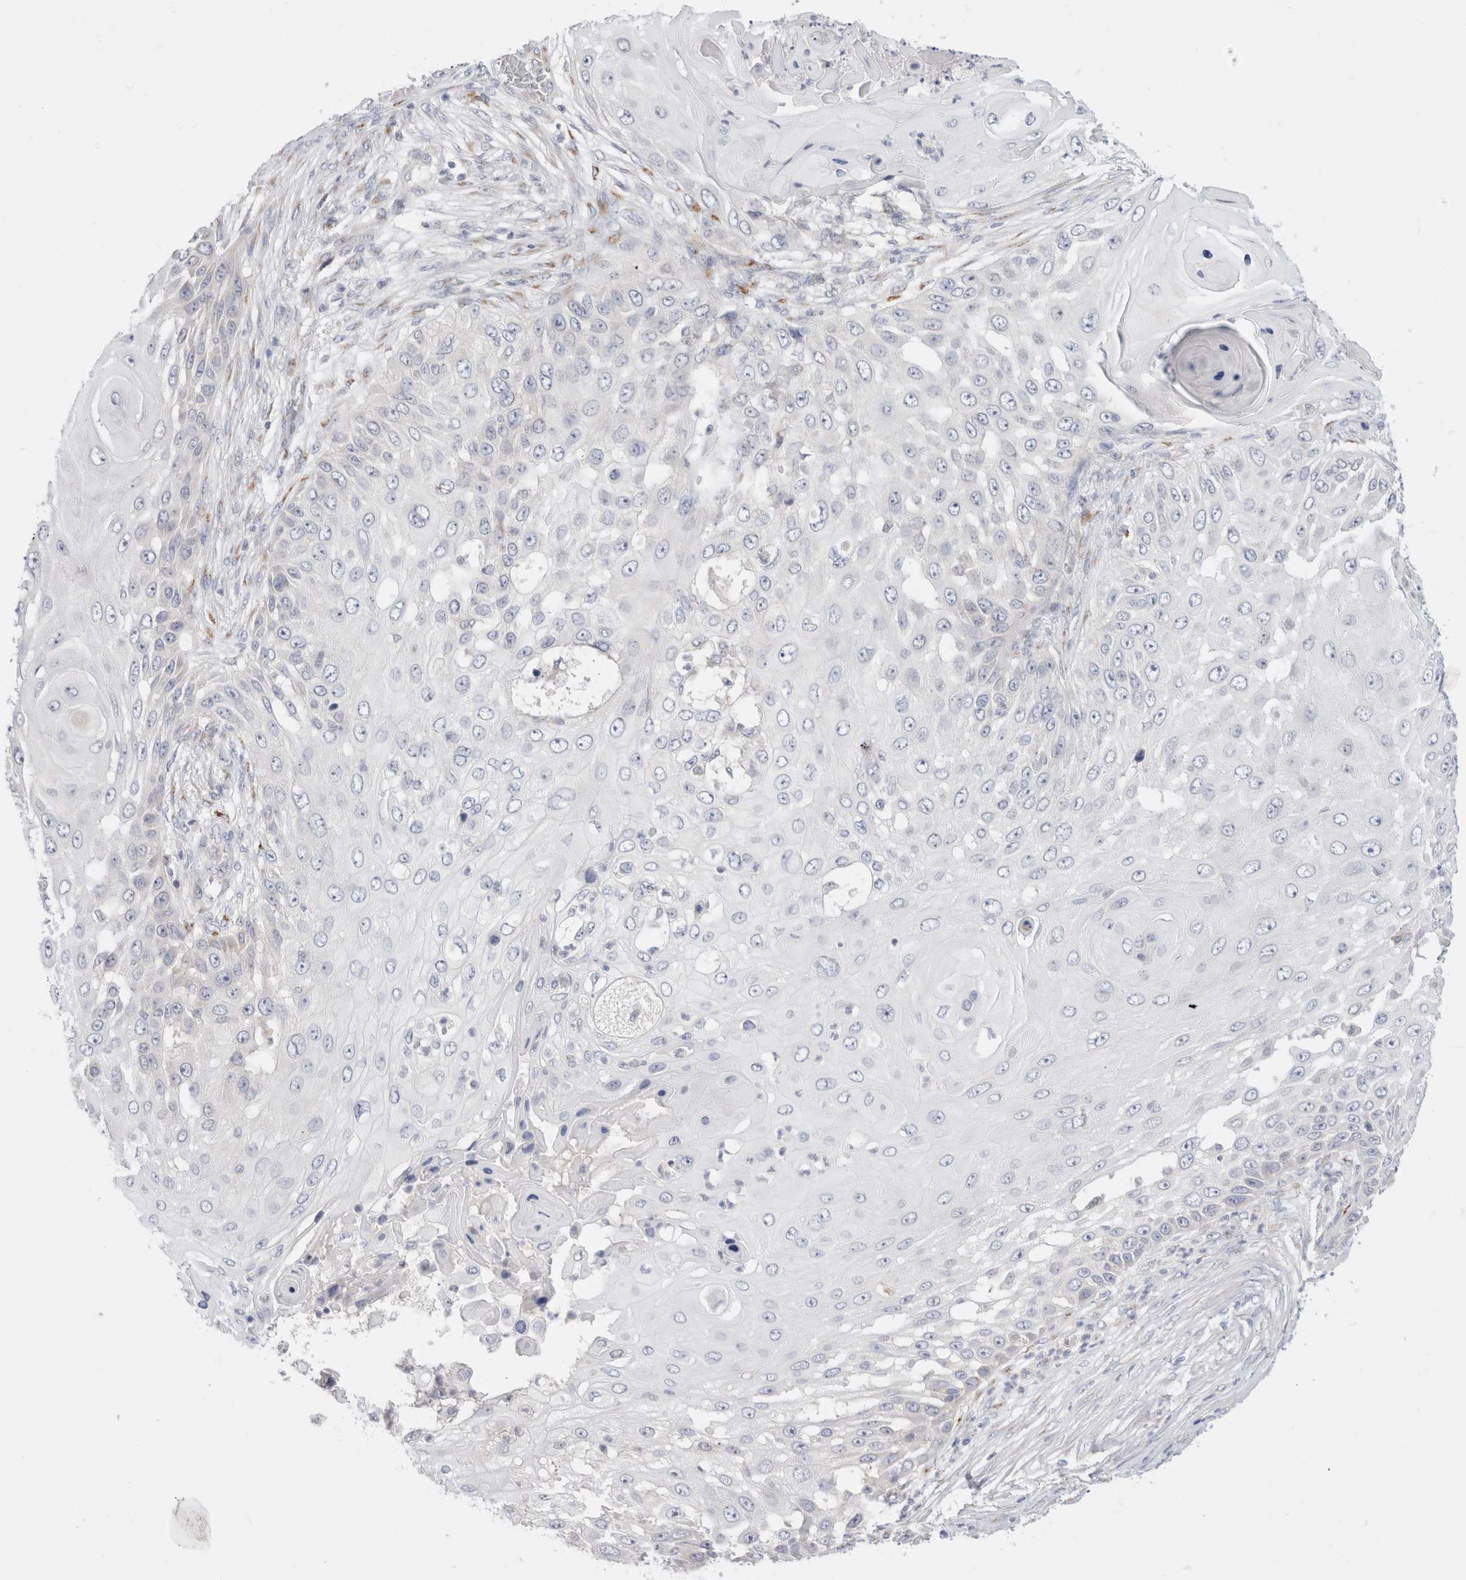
{"staining": {"intensity": "negative", "quantity": "none", "location": "none"}, "tissue": "skin cancer", "cell_type": "Tumor cells", "image_type": "cancer", "snomed": [{"axis": "morphology", "description": "Squamous cell carcinoma, NOS"}, {"axis": "topography", "description": "Skin"}], "caption": "An IHC histopathology image of squamous cell carcinoma (skin) is shown. There is no staining in tumor cells of squamous cell carcinoma (skin). (Immunohistochemistry, brightfield microscopy, high magnification).", "gene": "EFCAB13", "patient": {"sex": "female", "age": 44}}